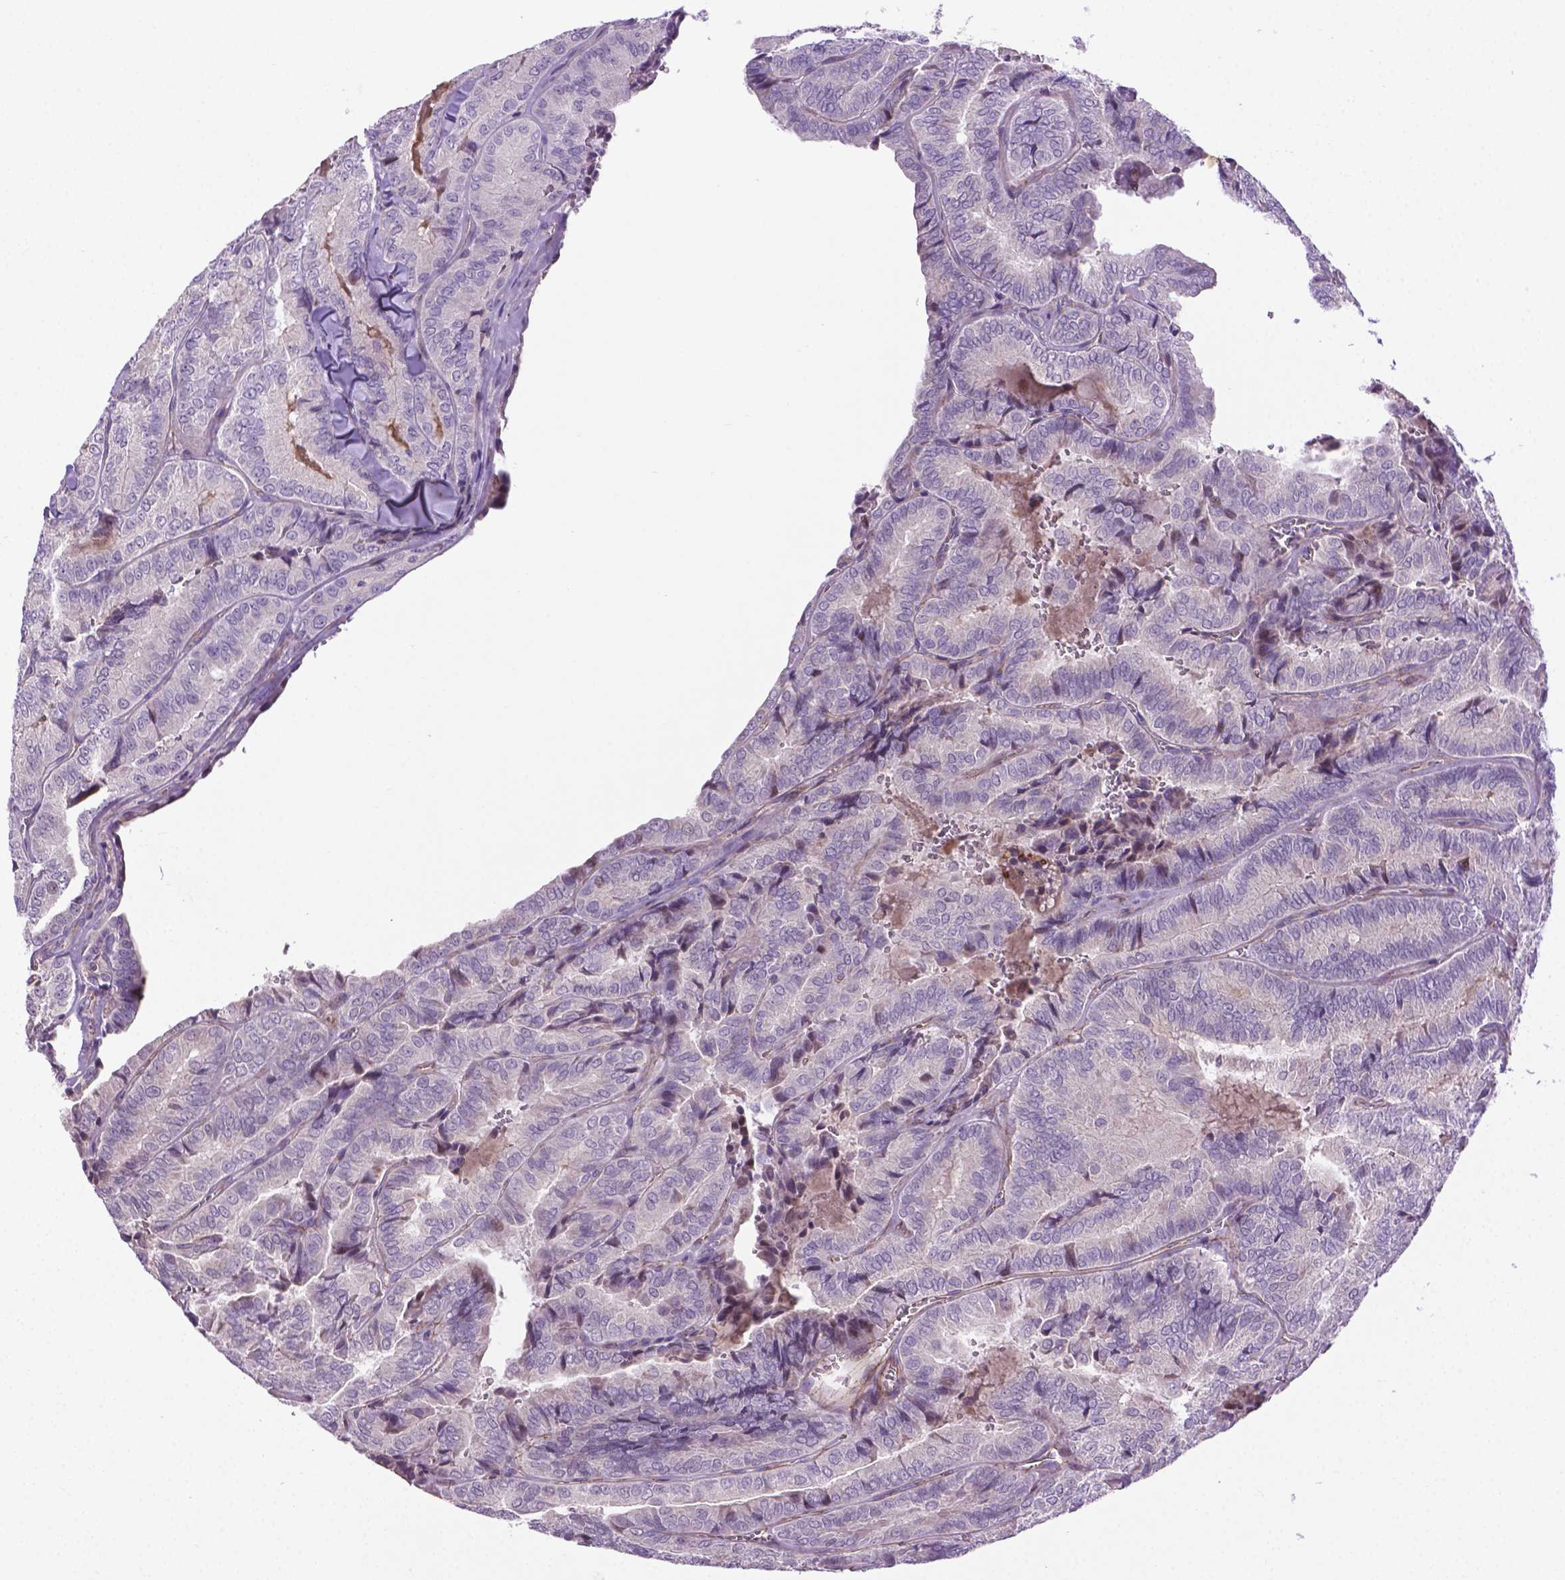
{"staining": {"intensity": "negative", "quantity": "none", "location": "none"}, "tissue": "thyroid cancer", "cell_type": "Tumor cells", "image_type": "cancer", "snomed": [{"axis": "morphology", "description": "Papillary adenocarcinoma, NOS"}, {"axis": "topography", "description": "Thyroid gland"}], "caption": "IHC of thyroid cancer (papillary adenocarcinoma) displays no staining in tumor cells.", "gene": "CCER2", "patient": {"sex": "female", "age": 75}}